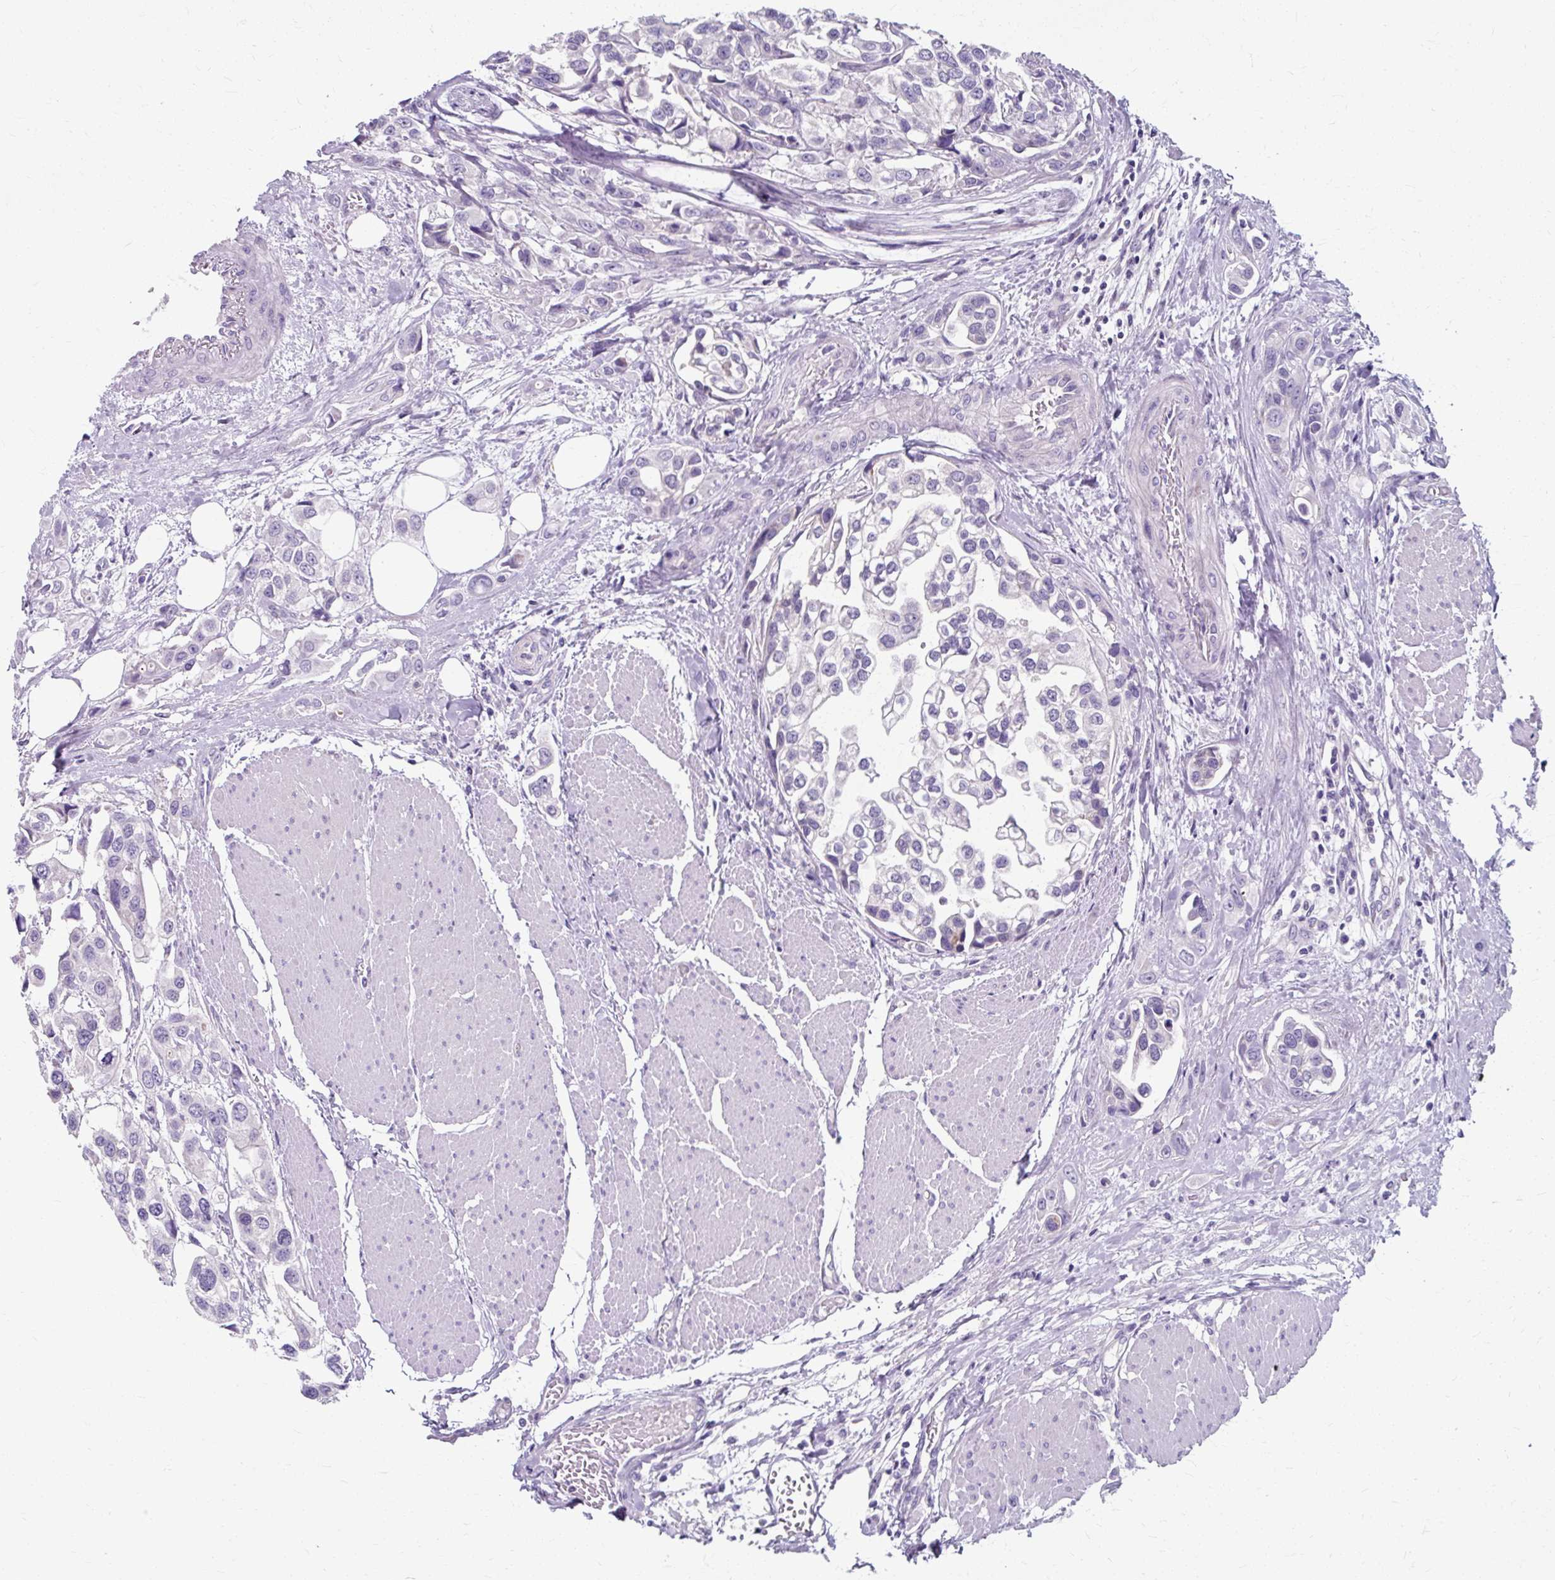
{"staining": {"intensity": "negative", "quantity": "none", "location": "none"}, "tissue": "urothelial cancer", "cell_type": "Tumor cells", "image_type": "cancer", "snomed": [{"axis": "morphology", "description": "Urothelial carcinoma, High grade"}, {"axis": "topography", "description": "Urinary bladder"}], "caption": "Immunohistochemistry histopathology image of neoplastic tissue: urothelial cancer stained with DAB demonstrates no significant protein staining in tumor cells. The staining was performed using DAB (3,3'-diaminobenzidine) to visualize the protein expression in brown, while the nuclei were stained in blue with hematoxylin (Magnification: 20x).", "gene": "ZNF555", "patient": {"sex": "male", "age": 67}}